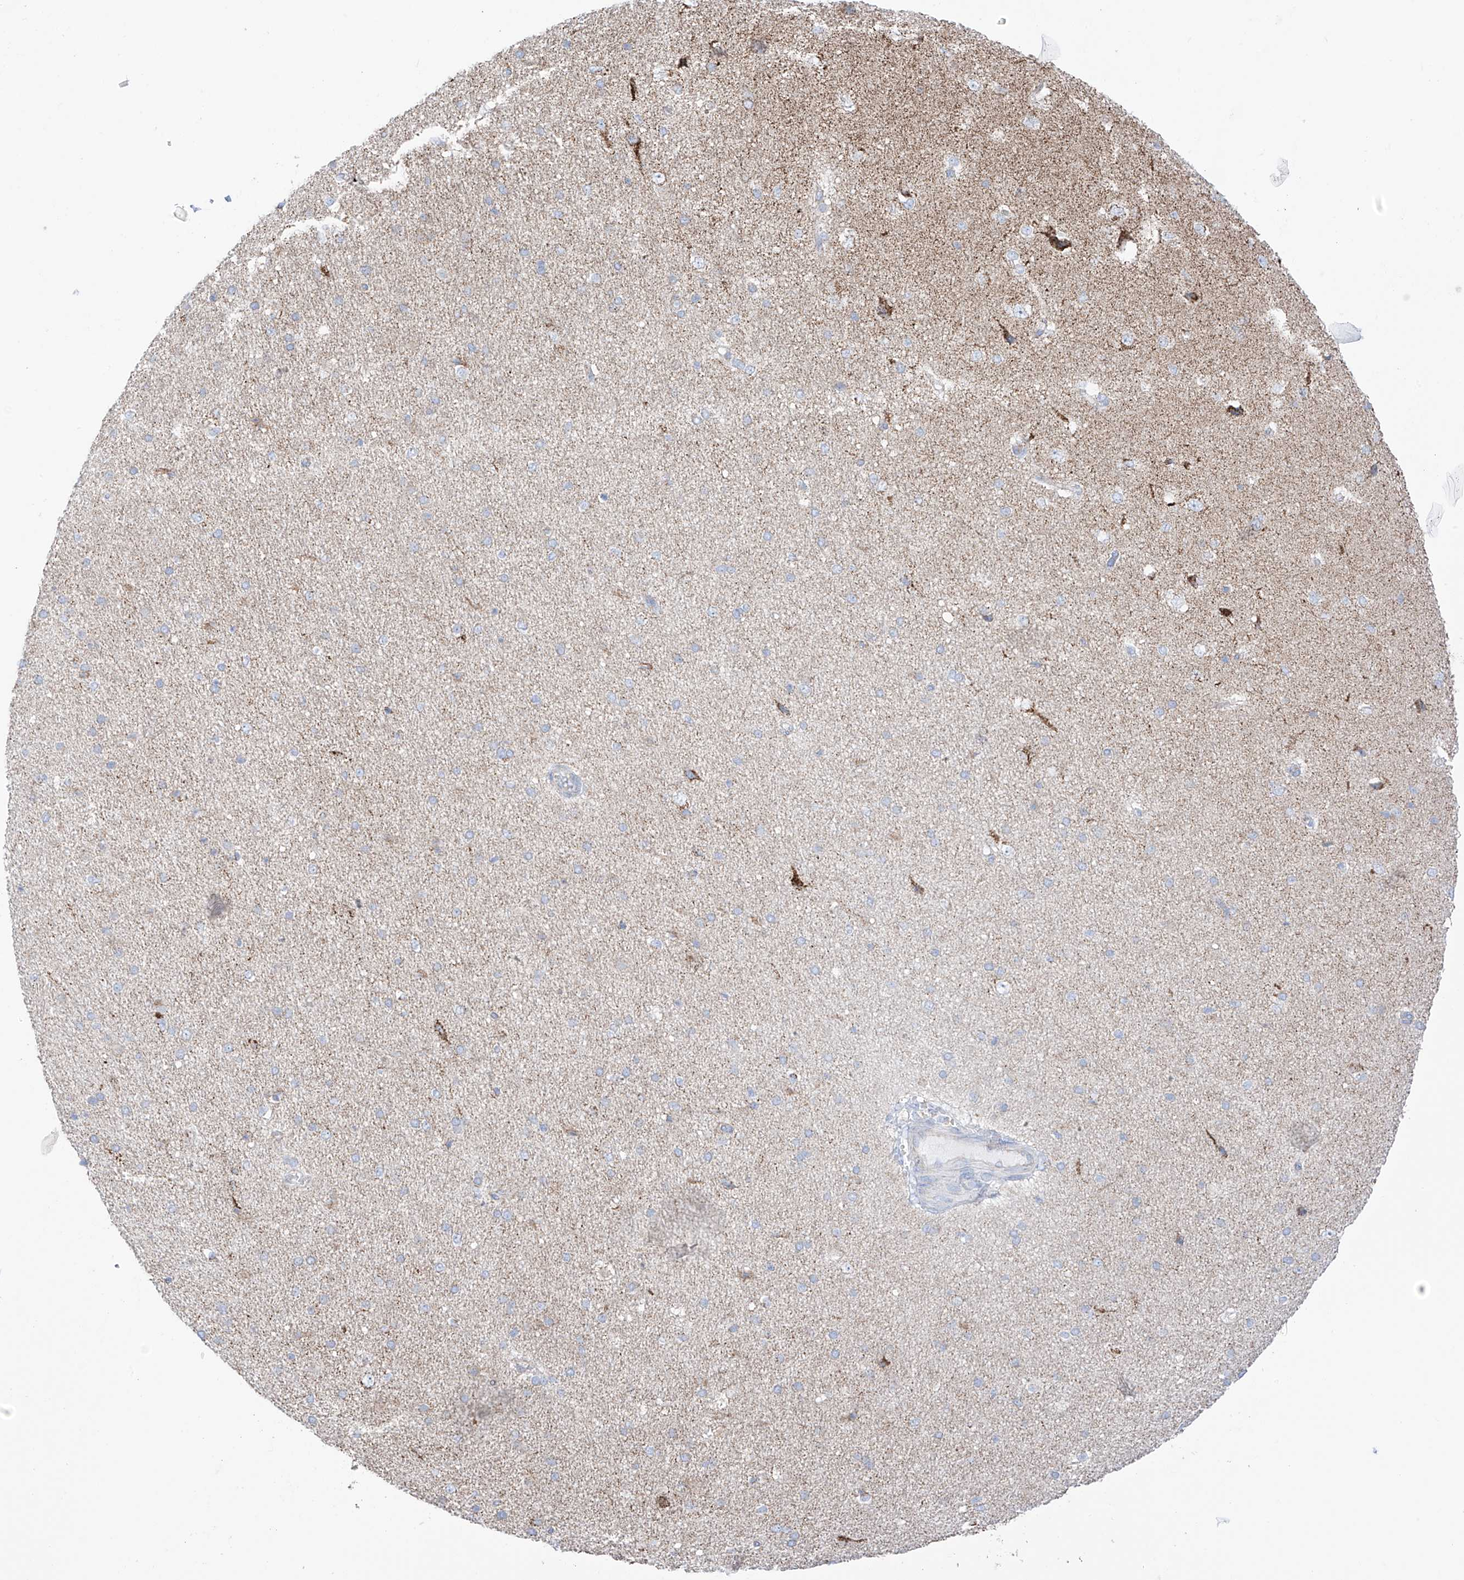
{"staining": {"intensity": "negative", "quantity": "none", "location": "none"}, "tissue": "cerebral cortex", "cell_type": "Endothelial cells", "image_type": "normal", "snomed": [{"axis": "morphology", "description": "Normal tissue, NOS"}, {"axis": "morphology", "description": "Developmental malformation"}, {"axis": "topography", "description": "Cerebral cortex"}], "caption": "Micrograph shows no protein expression in endothelial cells of unremarkable cerebral cortex.", "gene": "XKR3", "patient": {"sex": "female", "age": 30}}